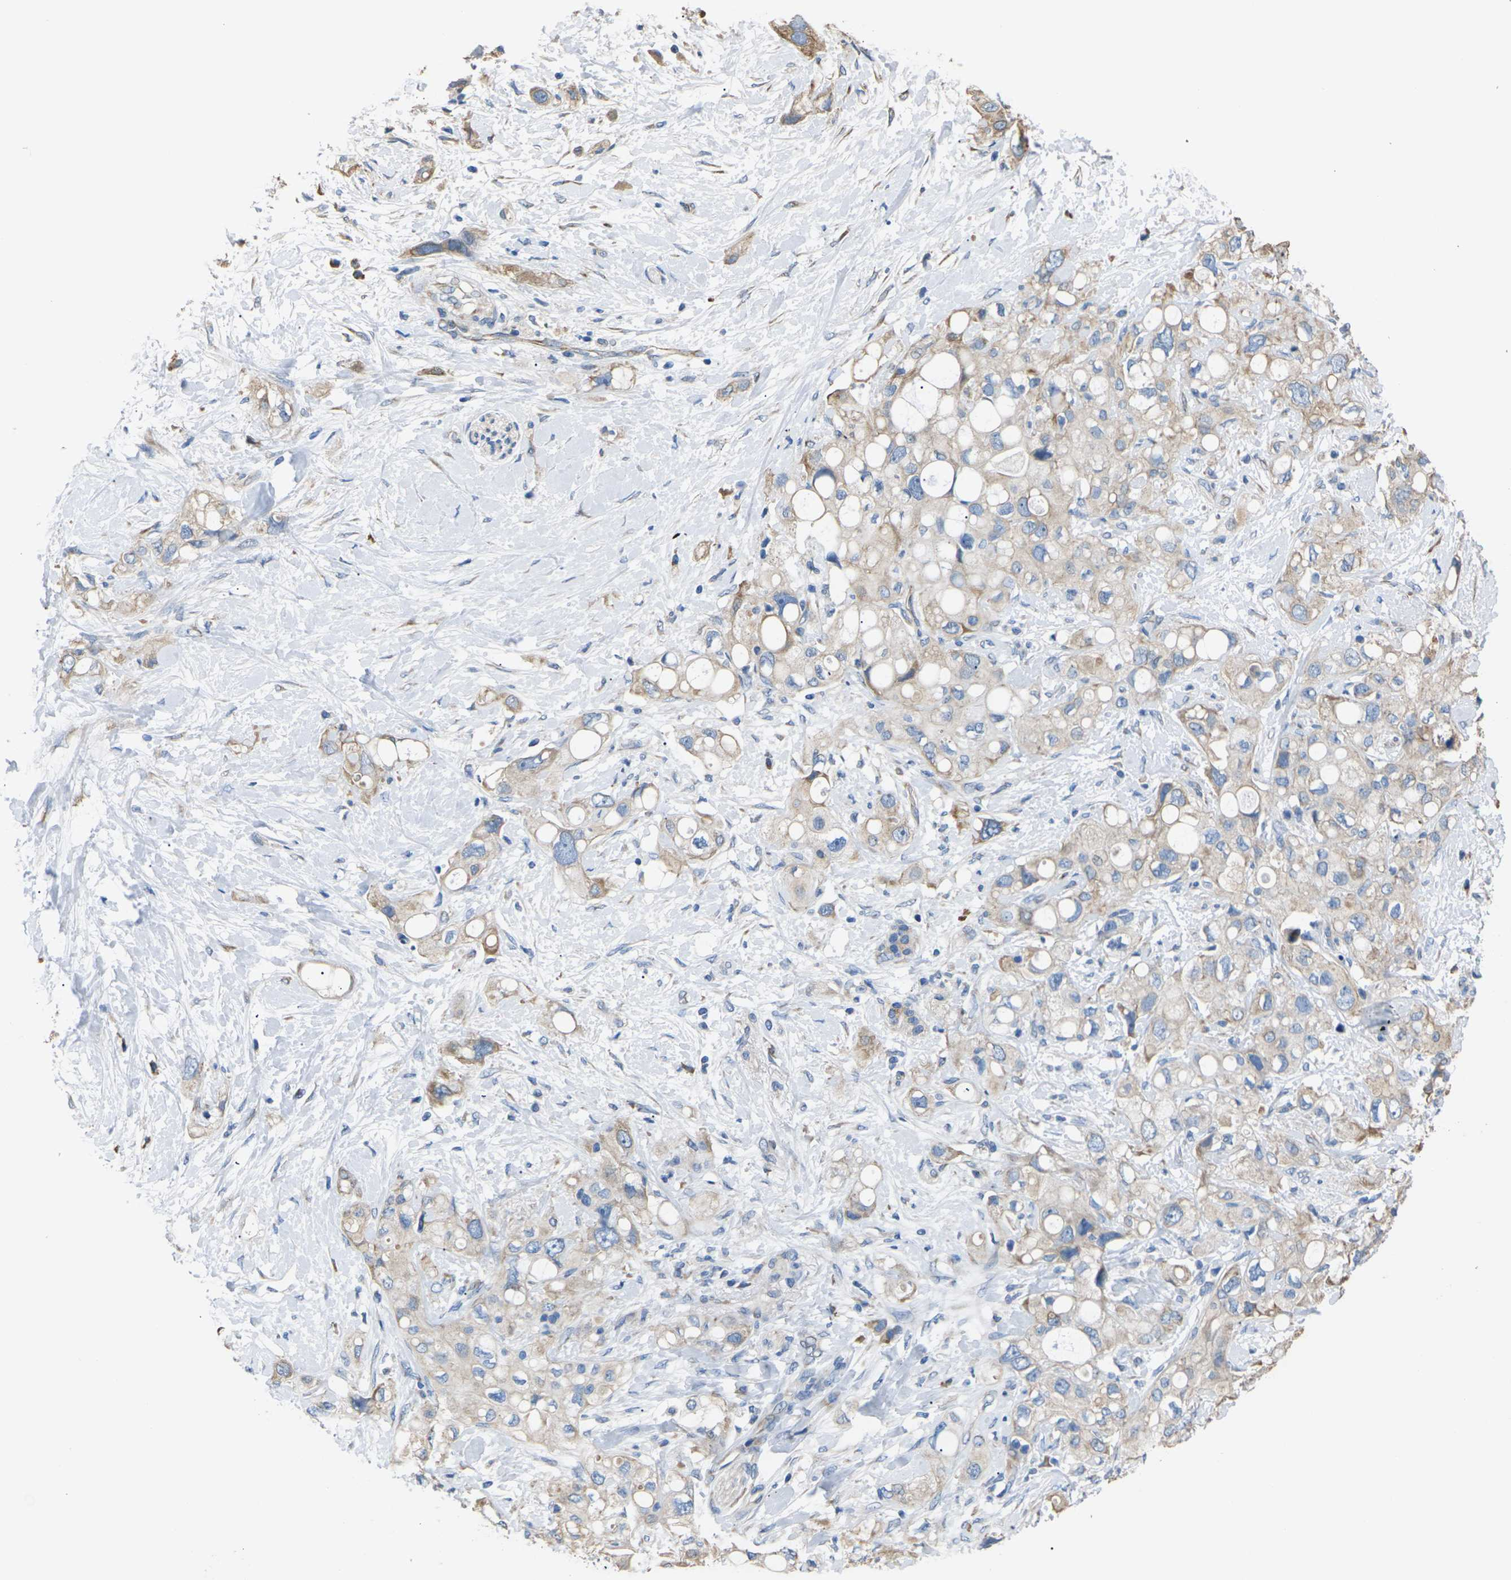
{"staining": {"intensity": "weak", "quantity": ">75%", "location": "cytoplasmic/membranous"}, "tissue": "pancreatic cancer", "cell_type": "Tumor cells", "image_type": "cancer", "snomed": [{"axis": "morphology", "description": "Adenocarcinoma, NOS"}, {"axis": "topography", "description": "Pancreas"}], "caption": "There is low levels of weak cytoplasmic/membranous positivity in tumor cells of pancreatic adenocarcinoma, as demonstrated by immunohistochemical staining (brown color).", "gene": "KLHDC8B", "patient": {"sex": "female", "age": 56}}